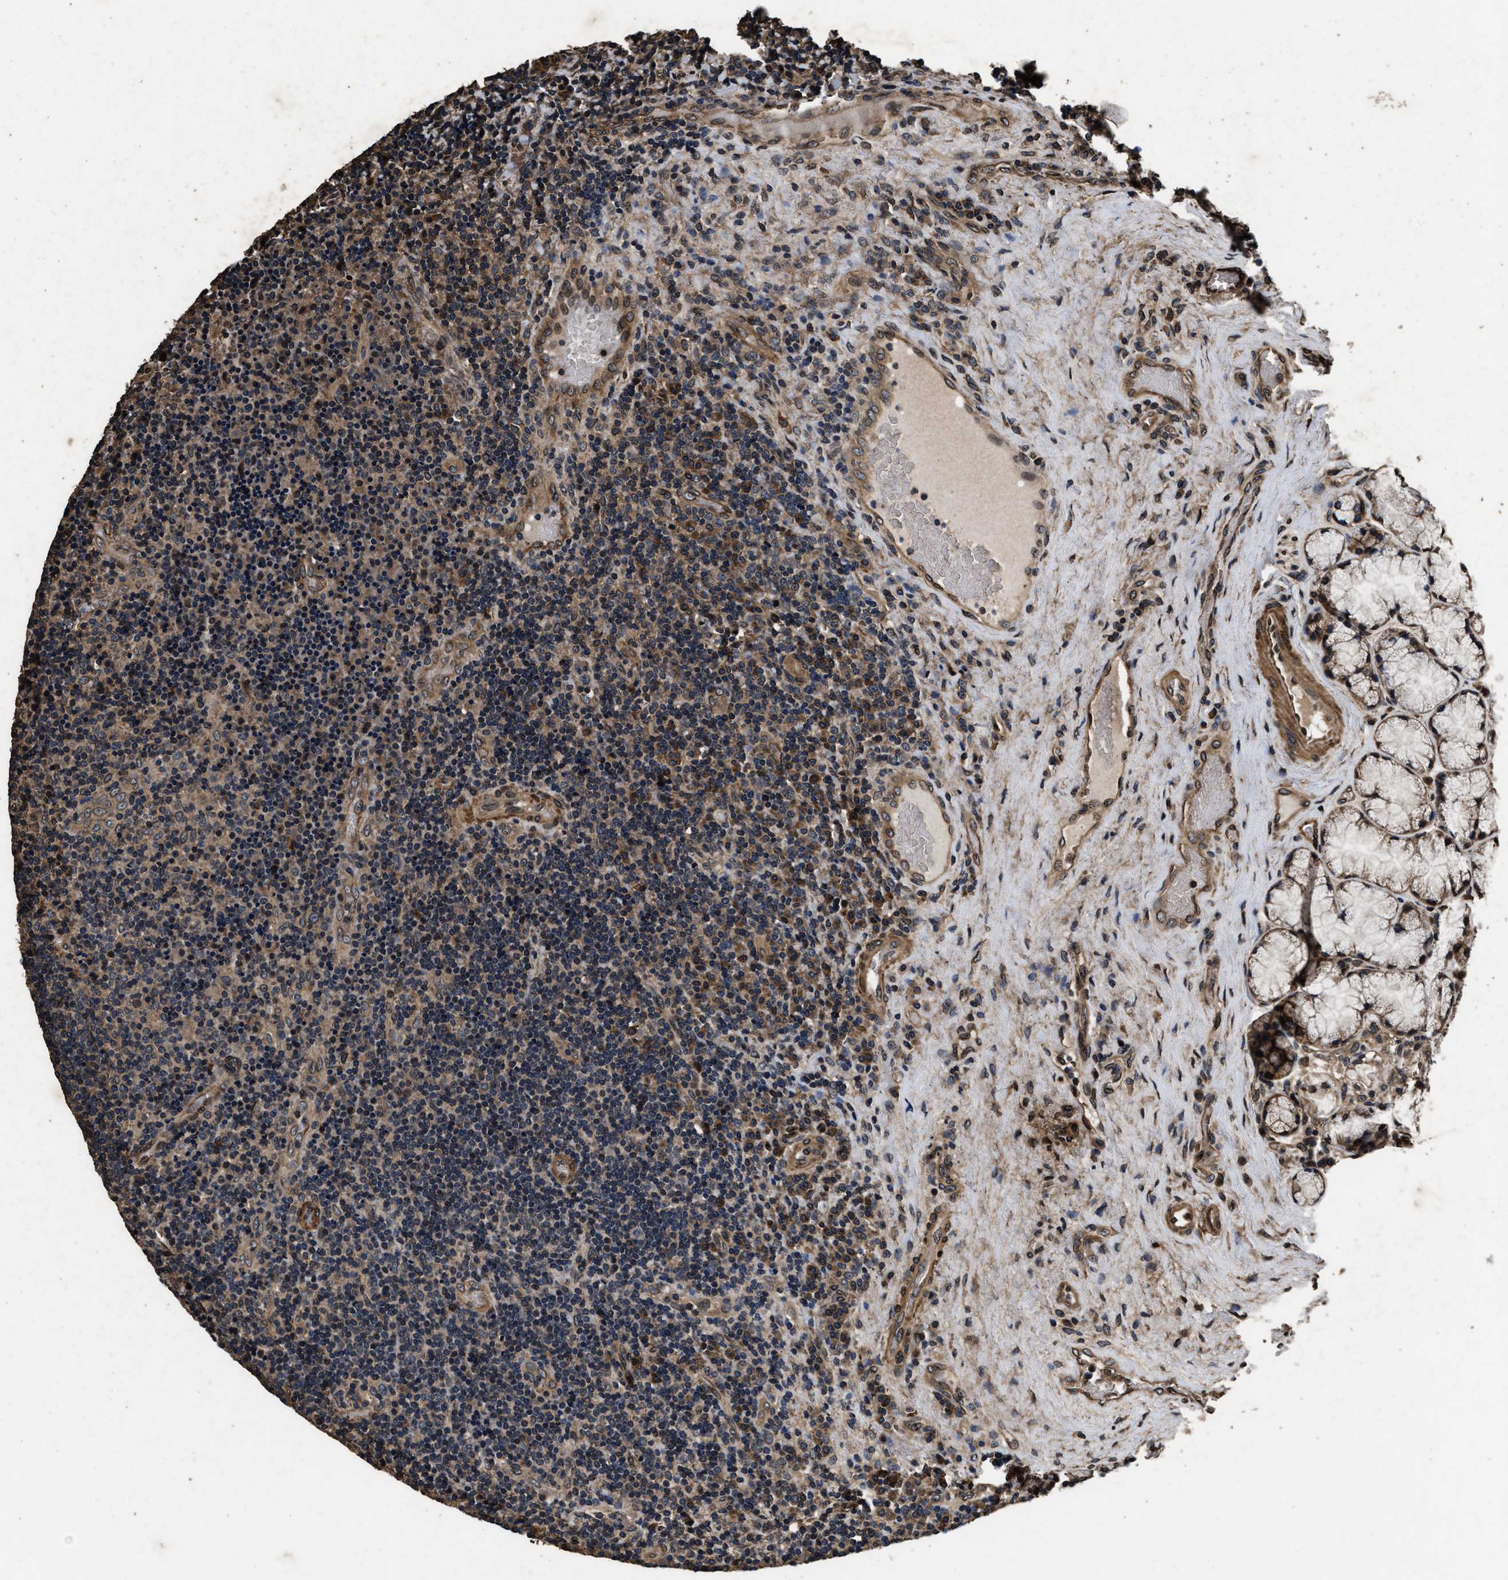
{"staining": {"intensity": "moderate", "quantity": "25%-75%", "location": "cytoplasmic/membranous,nuclear"}, "tissue": "lymphoma", "cell_type": "Tumor cells", "image_type": "cancer", "snomed": [{"axis": "morphology", "description": "Malignant lymphoma, non-Hodgkin's type, High grade"}, {"axis": "topography", "description": "Tonsil"}], "caption": "IHC photomicrograph of neoplastic tissue: high-grade malignant lymphoma, non-Hodgkin's type stained using immunohistochemistry (IHC) exhibits medium levels of moderate protein expression localized specifically in the cytoplasmic/membranous and nuclear of tumor cells, appearing as a cytoplasmic/membranous and nuclear brown color.", "gene": "ACCS", "patient": {"sex": "female", "age": 36}}